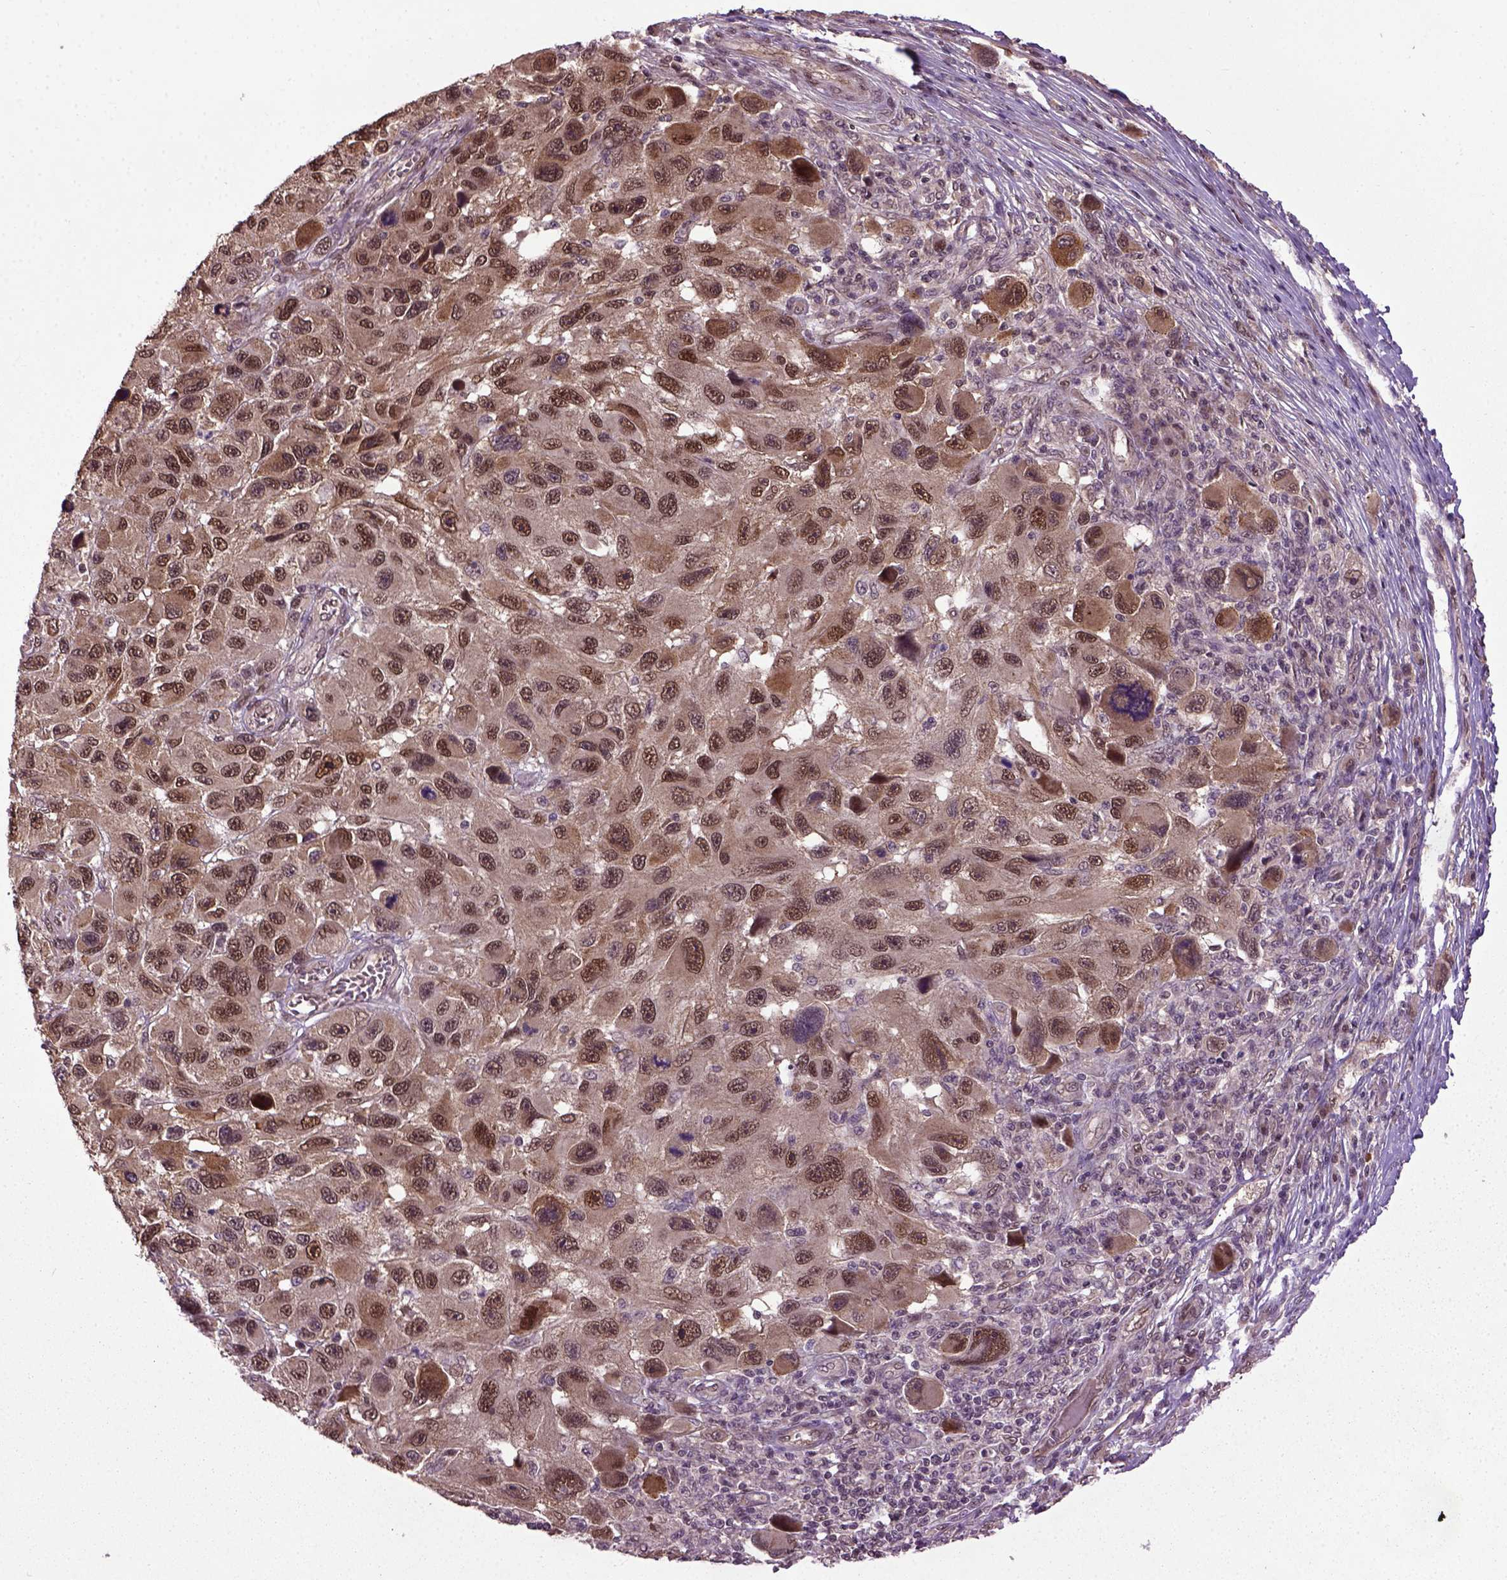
{"staining": {"intensity": "moderate", "quantity": ">75%", "location": "cytoplasmic/membranous,nuclear"}, "tissue": "melanoma", "cell_type": "Tumor cells", "image_type": "cancer", "snomed": [{"axis": "morphology", "description": "Malignant melanoma, NOS"}, {"axis": "topography", "description": "Skin"}], "caption": "Moderate cytoplasmic/membranous and nuclear protein positivity is seen in about >75% of tumor cells in melanoma.", "gene": "UBA3", "patient": {"sex": "male", "age": 53}}